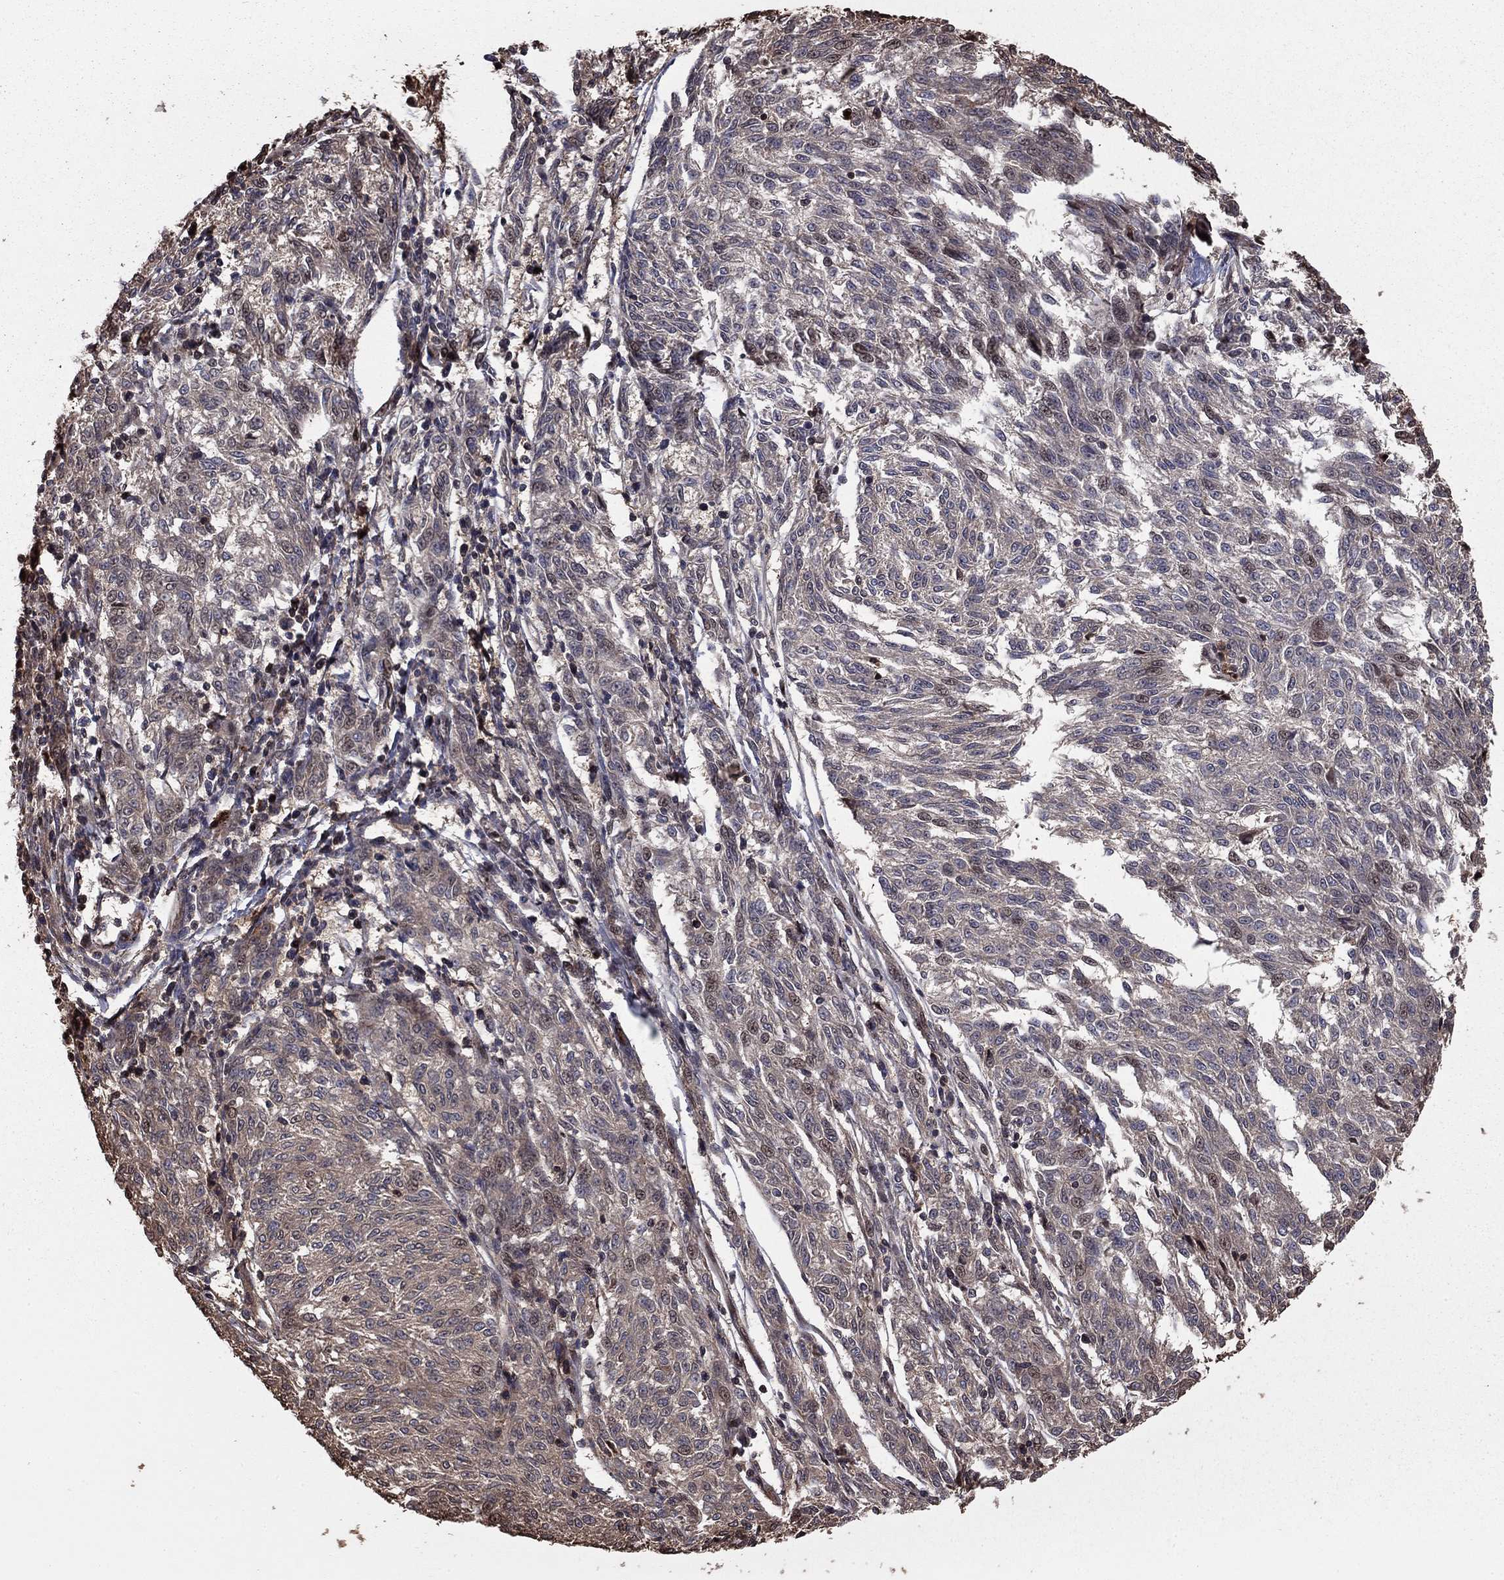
{"staining": {"intensity": "negative", "quantity": "none", "location": "none"}, "tissue": "melanoma", "cell_type": "Tumor cells", "image_type": "cancer", "snomed": [{"axis": "morphology", "description": "Malignant melanoma, NOS"}, {"axis": "topography", "description": "Skin"}], "caption": "Immunohistochemistry (IHC) of human malignant melanoma reveals no positivity in tumor cells.", "gene": "GYG1", "patient": {"sex": "female", "age": 72}}